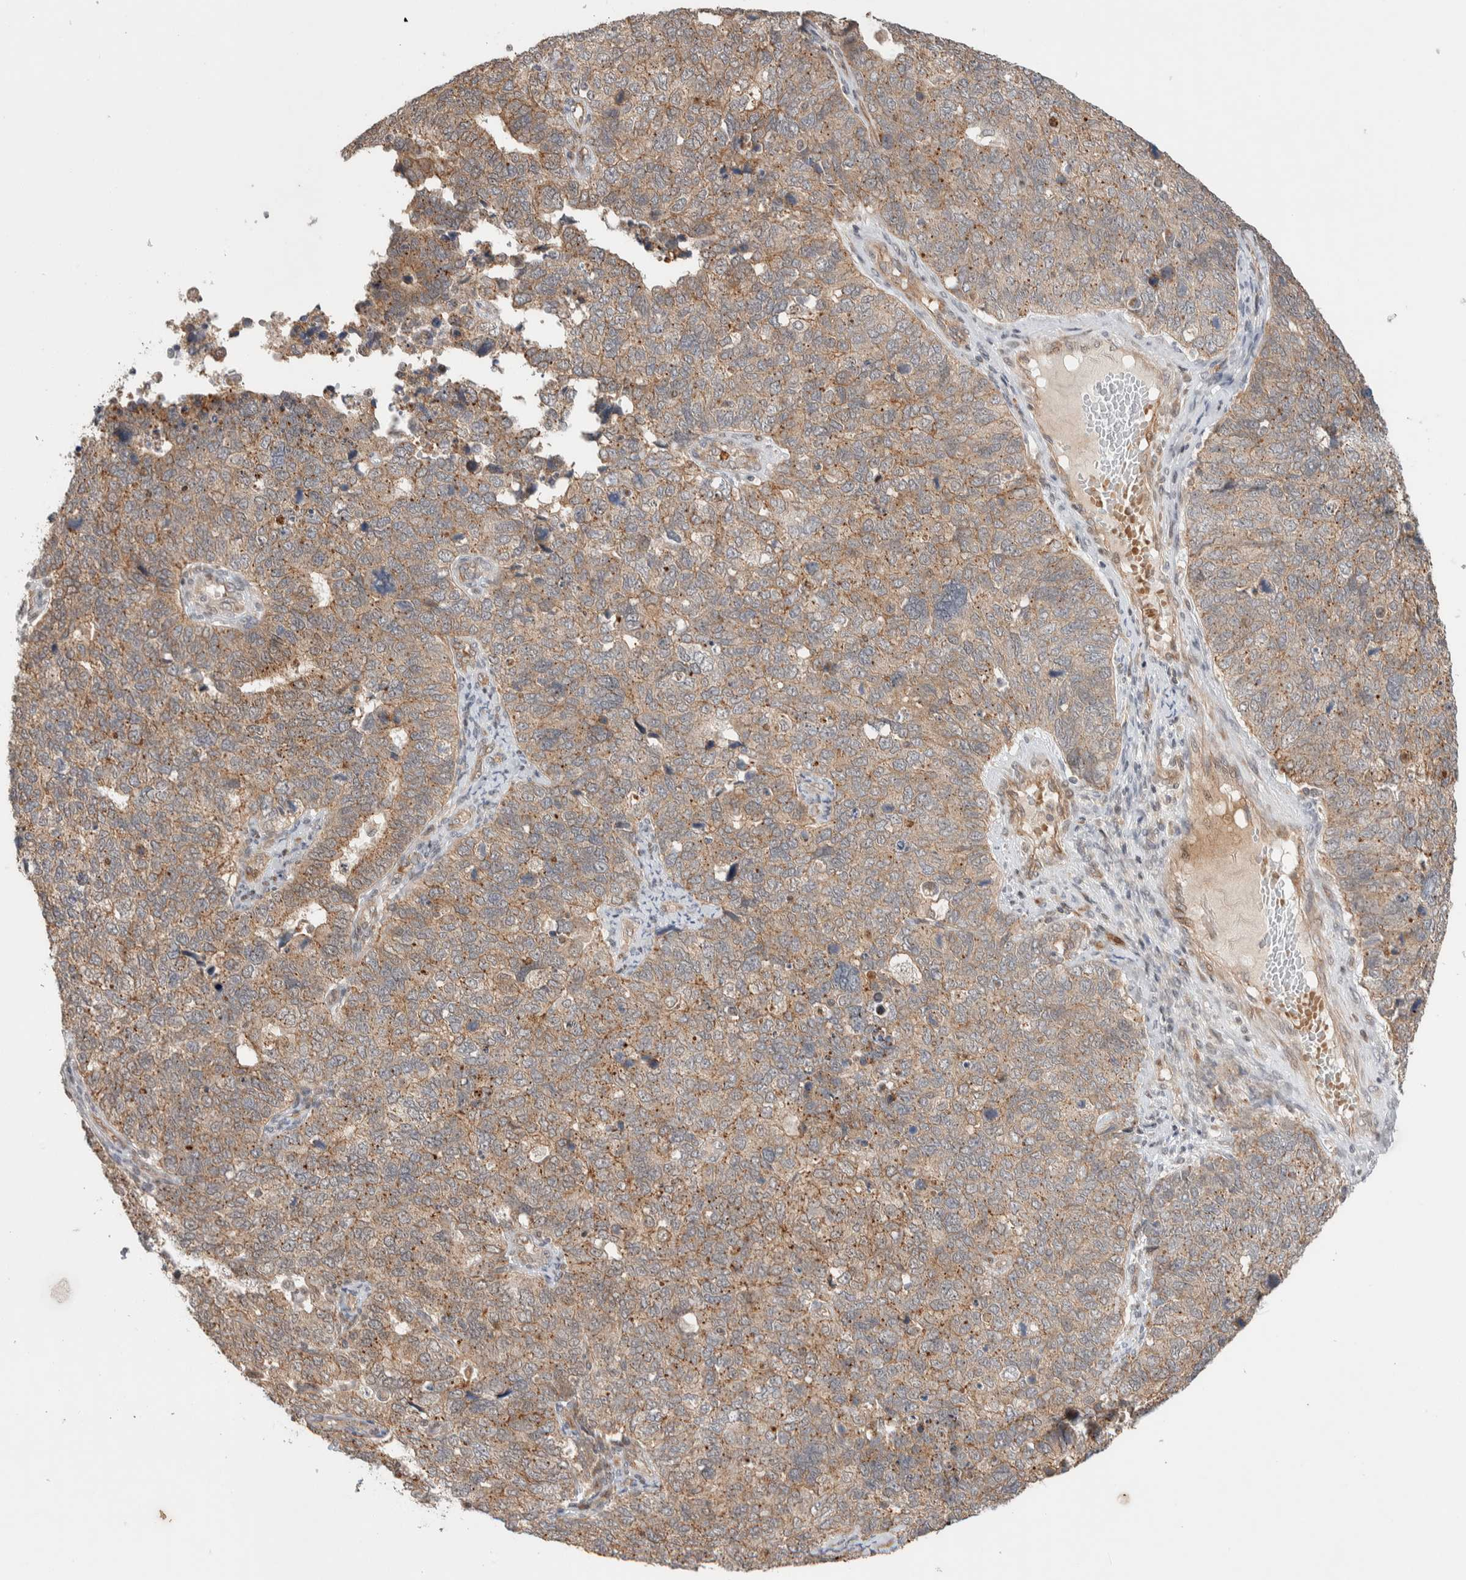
{"staining": {"intensity": "moderate", "quantity": ">75%", "location": "cytoplasmic/membranous"}, "tissue": "cervical cancer", "cell_type": "Tumor cells", "image_type": "cancer", "snomed": [{"axis": "morphology", "description": "Squamous cell carcinoma, NOS"}, {"axis": "topography", "description": "Cervix"}], "caption": "Immunohistochemical staining of cervical squamous cell carcinoma reveals medium levels of moderate cytoplasmic/membranous protein positivity in about >75% of tumor cells. (brown staining indicates protein expression, while blue staining denotes nuclei).", "gene": "DEPTOR", "patient": {"sex": "female", "age": 63}}